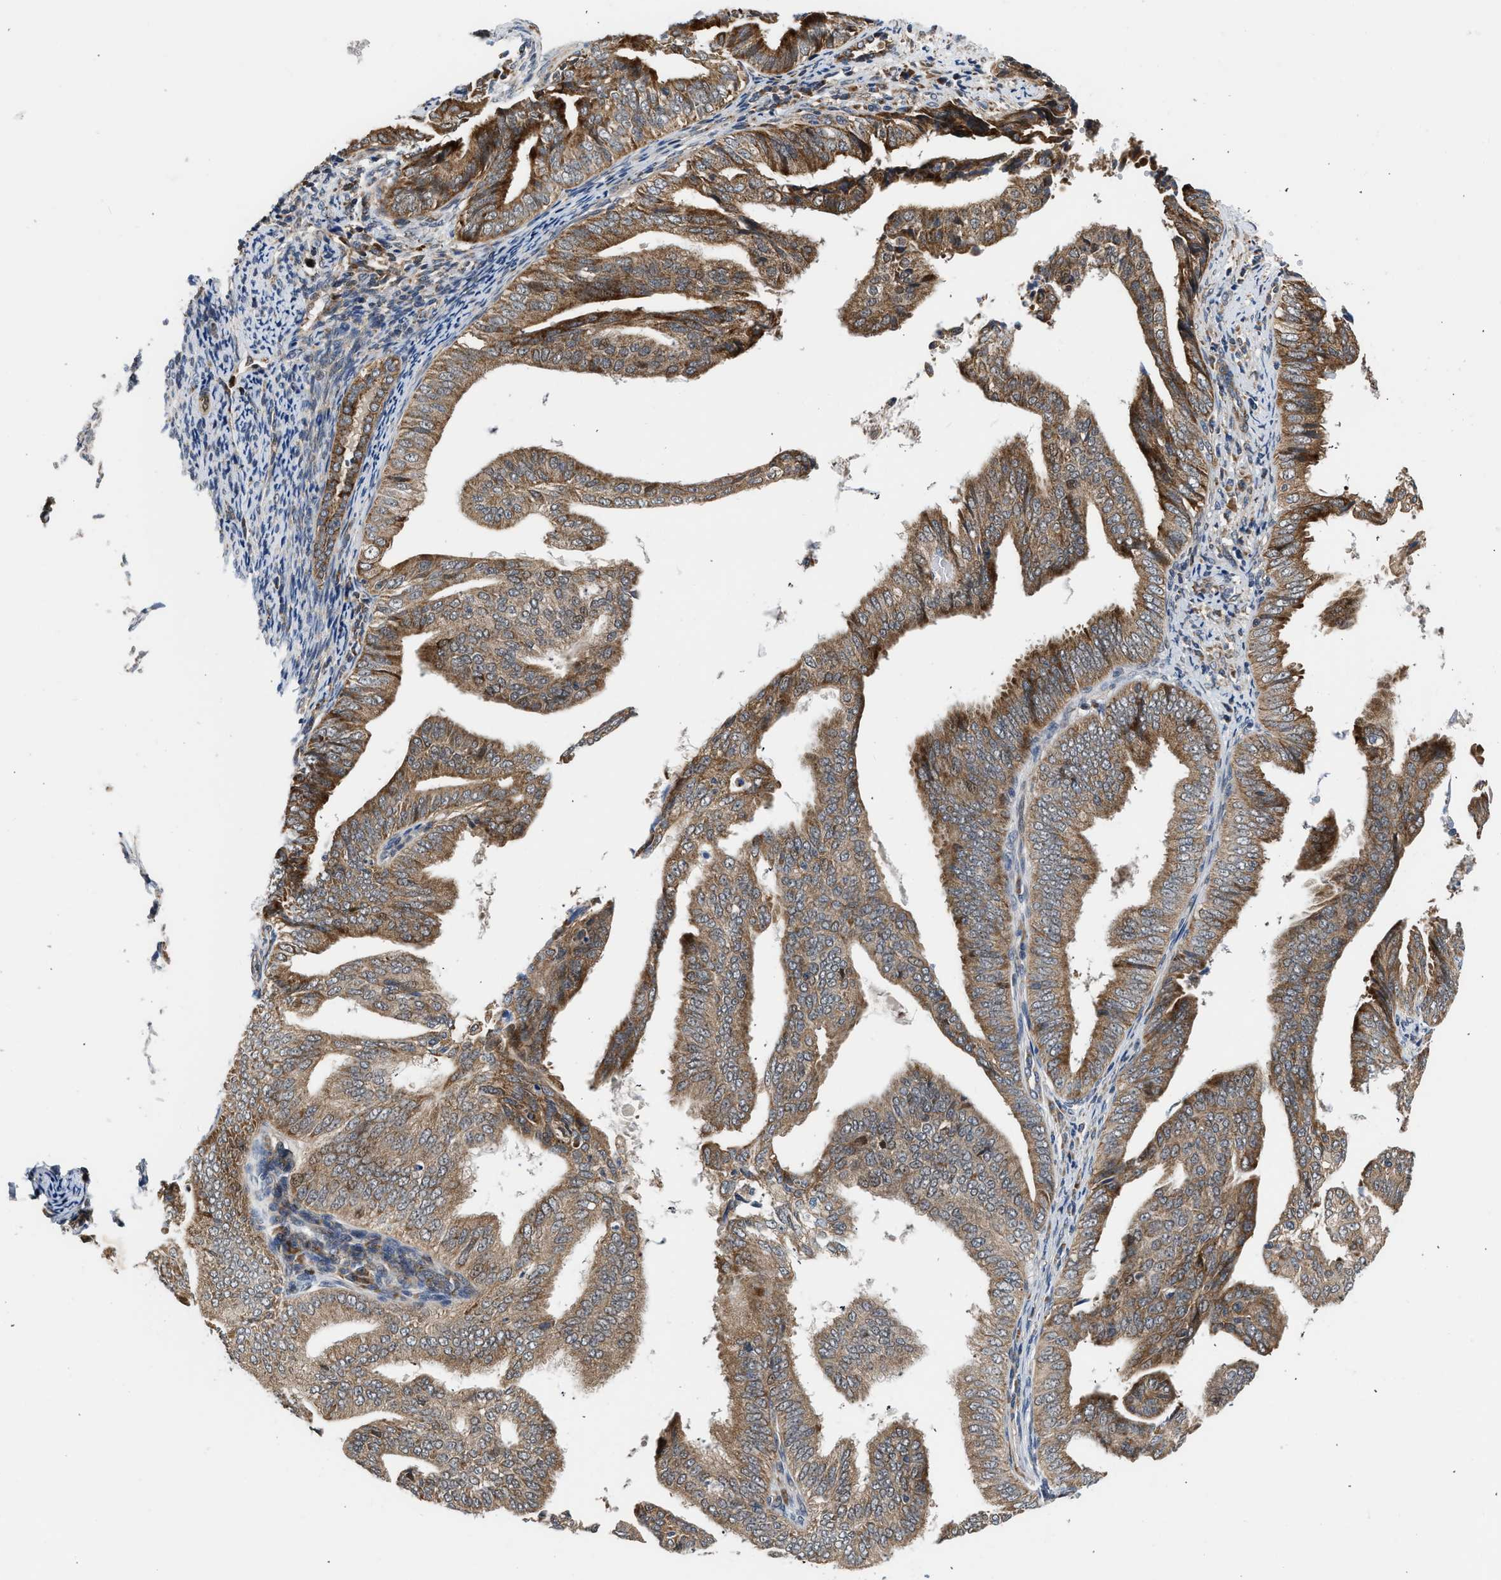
{"staining": {"intensity": "strong", "quantity": ">75%", "location": "cytoplasmic/membranous"}, "tissue": "endometrial cancer", "cell_type": "Tumor cells", "image_type": "cancer", "snomed": [{"axis": "morphology", "description": "Adenocarcinoma, NOS"}, {"axis": "topography", "description": "Endometrium"}], "caption": "Tumor cells show high levels of strong cytoplasmic/membranous staining in approximately >75% of cells in endometrial cancer (adenocarcinoma).", "gene": "POLG2", "patient": {"sex": "female", "age": 58}}